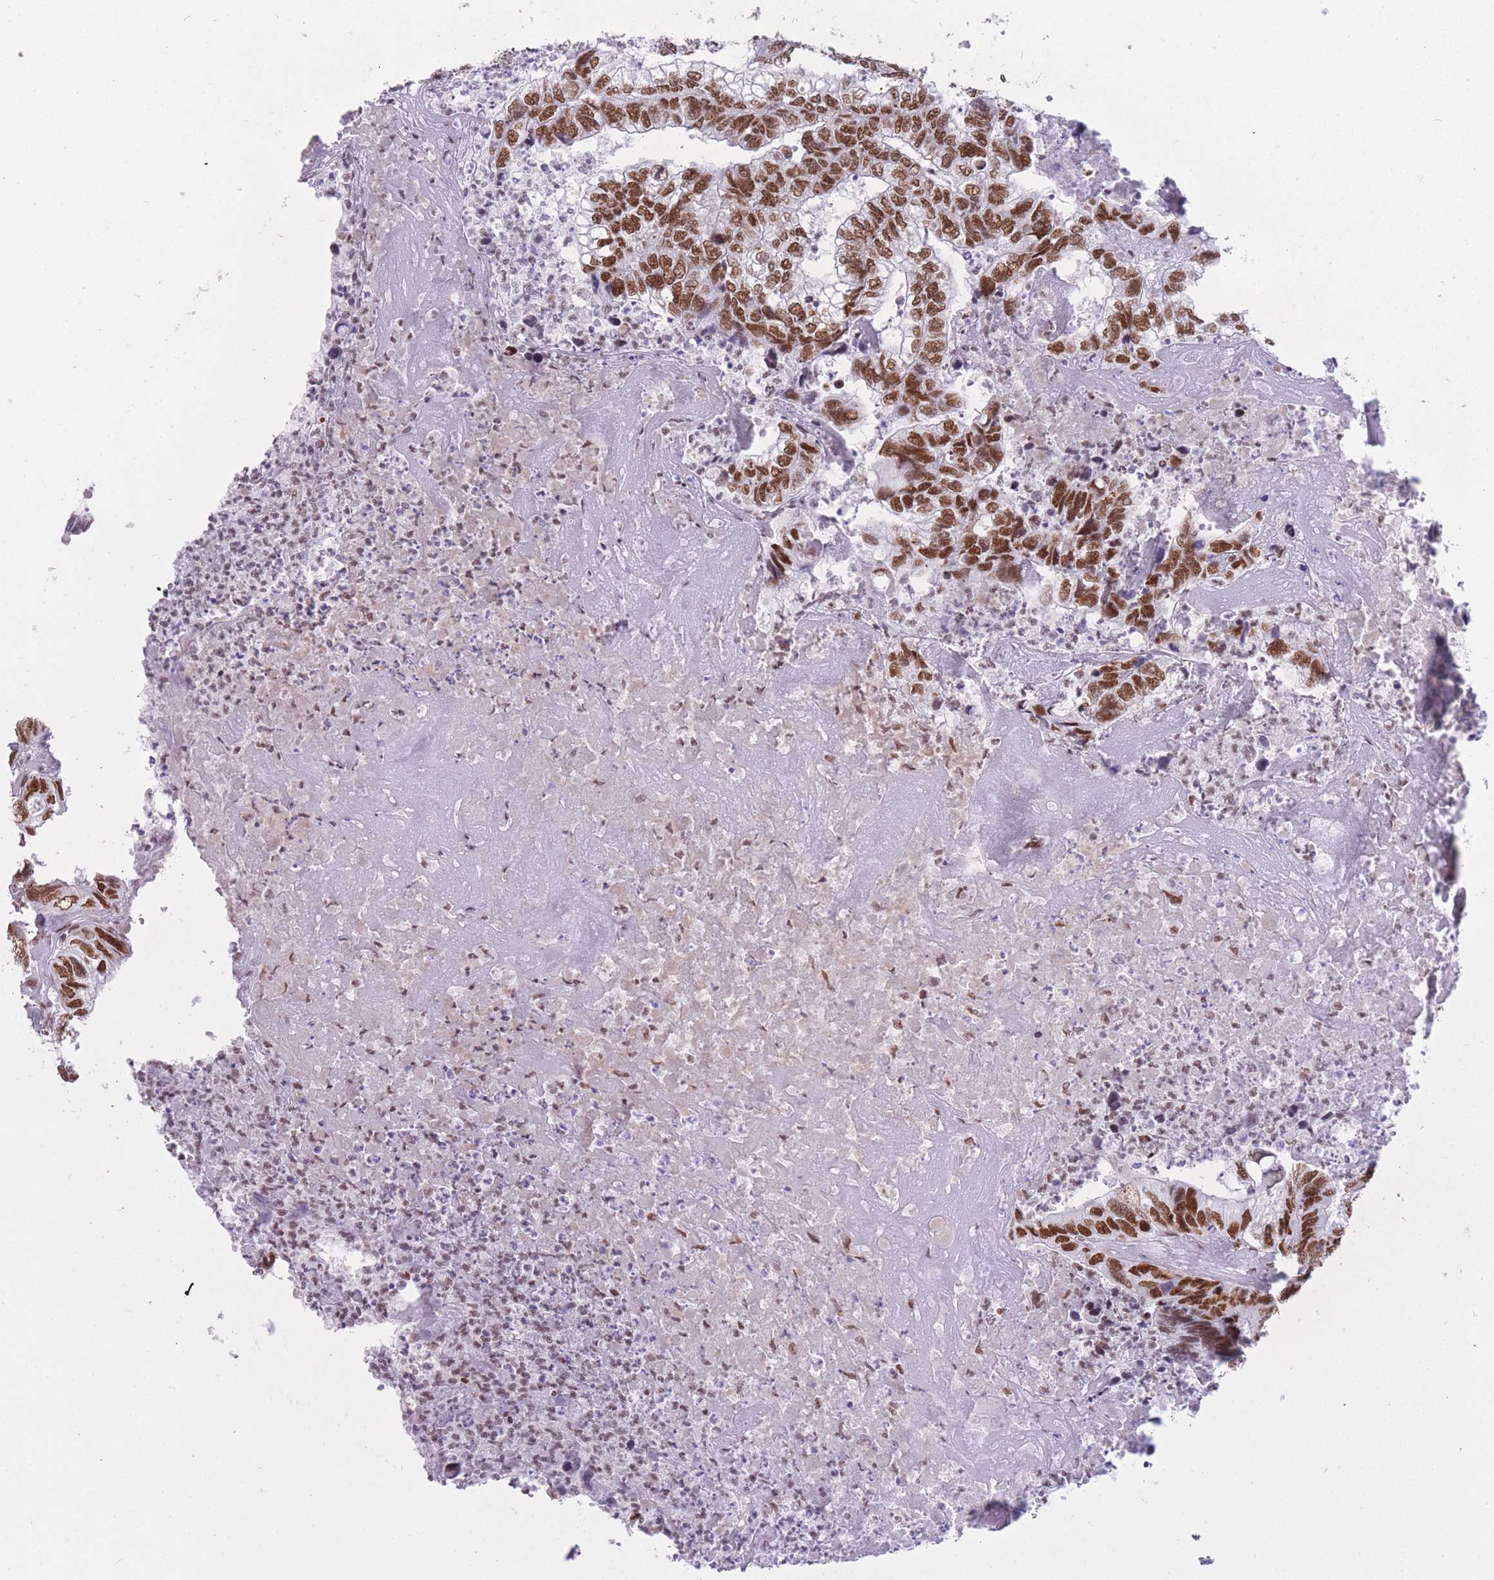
{"staining": {"intensity": "strong", "quantity": ">75%", "location": "nuclear"}, "tissue": "colorectal cancer", "cell_type": "Tumor cells", "image_type": "cancer", "snomed": [{"axis": "morphology", "description": "Adenocarcinoma, NOS"}, {"axis": "topography", "description": "Colon"}], "caption": "IHC (DAB (3,3'-diaminobenzidine)) staining of colorectal cancer displays strong nuclear protein staining in about >75% of tumor cells.", "gene": "HNRNPUL1", "patient": {"sex": "female", "age": 67}}